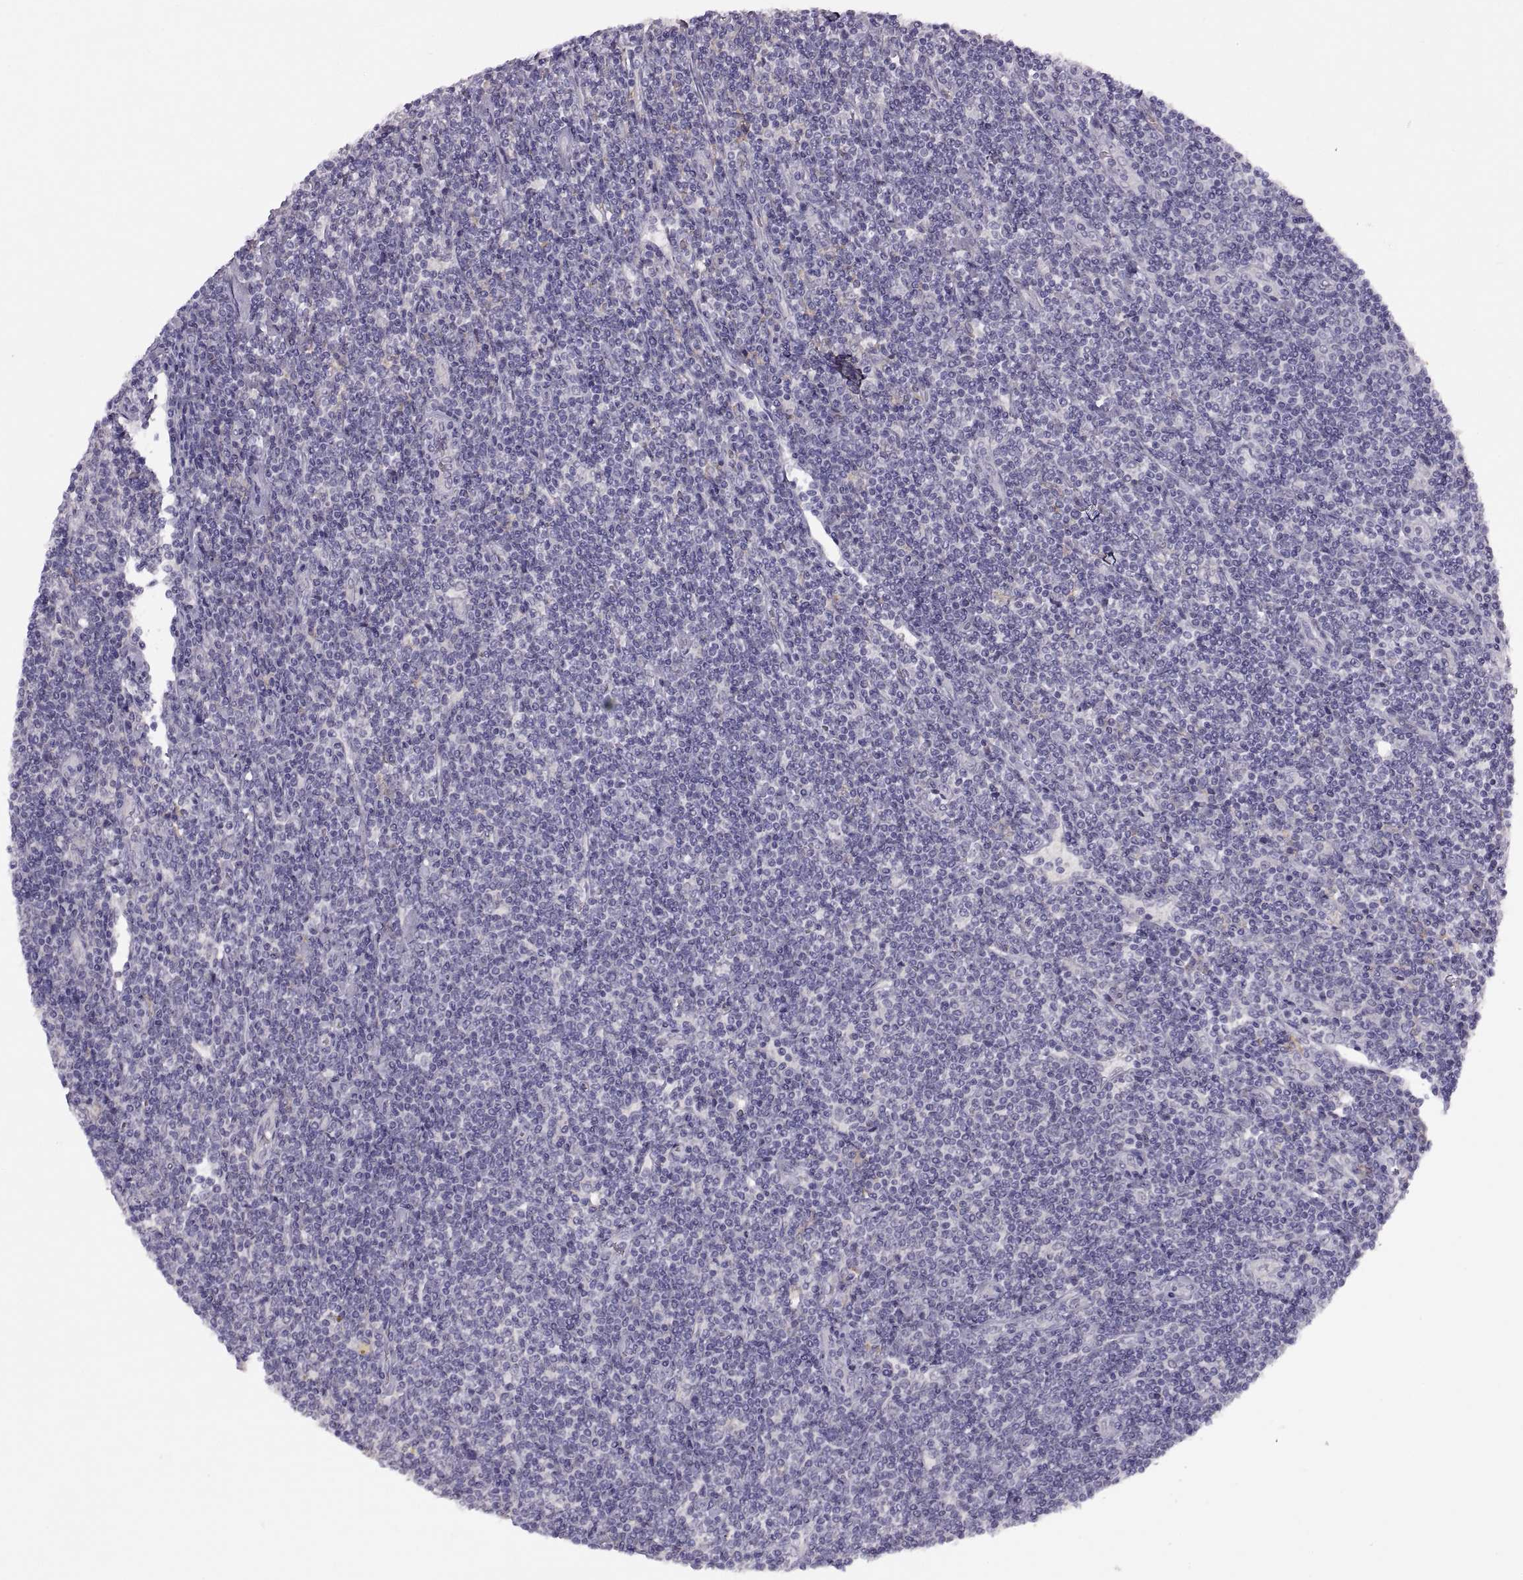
{"staining": {"intensity": "negative", "quantity": "none", "location": "none"}, "tissue": "lymphoma", "cell_type": "Tumor cells", "image_type": "cancer", "snomed": [{"axis": "morphology", "description": "Hodgkin's disease, NOS"}, {"axis": "topography", "description": "Lymph node"}], "caption": "High power microscopy histopathology image of an immunohistochemistry micrograph of lymphoma, revealing no significant positivity in tumor cells.", "gene": "MEIOC", "patient": {"sex": "male", "age": 40}}